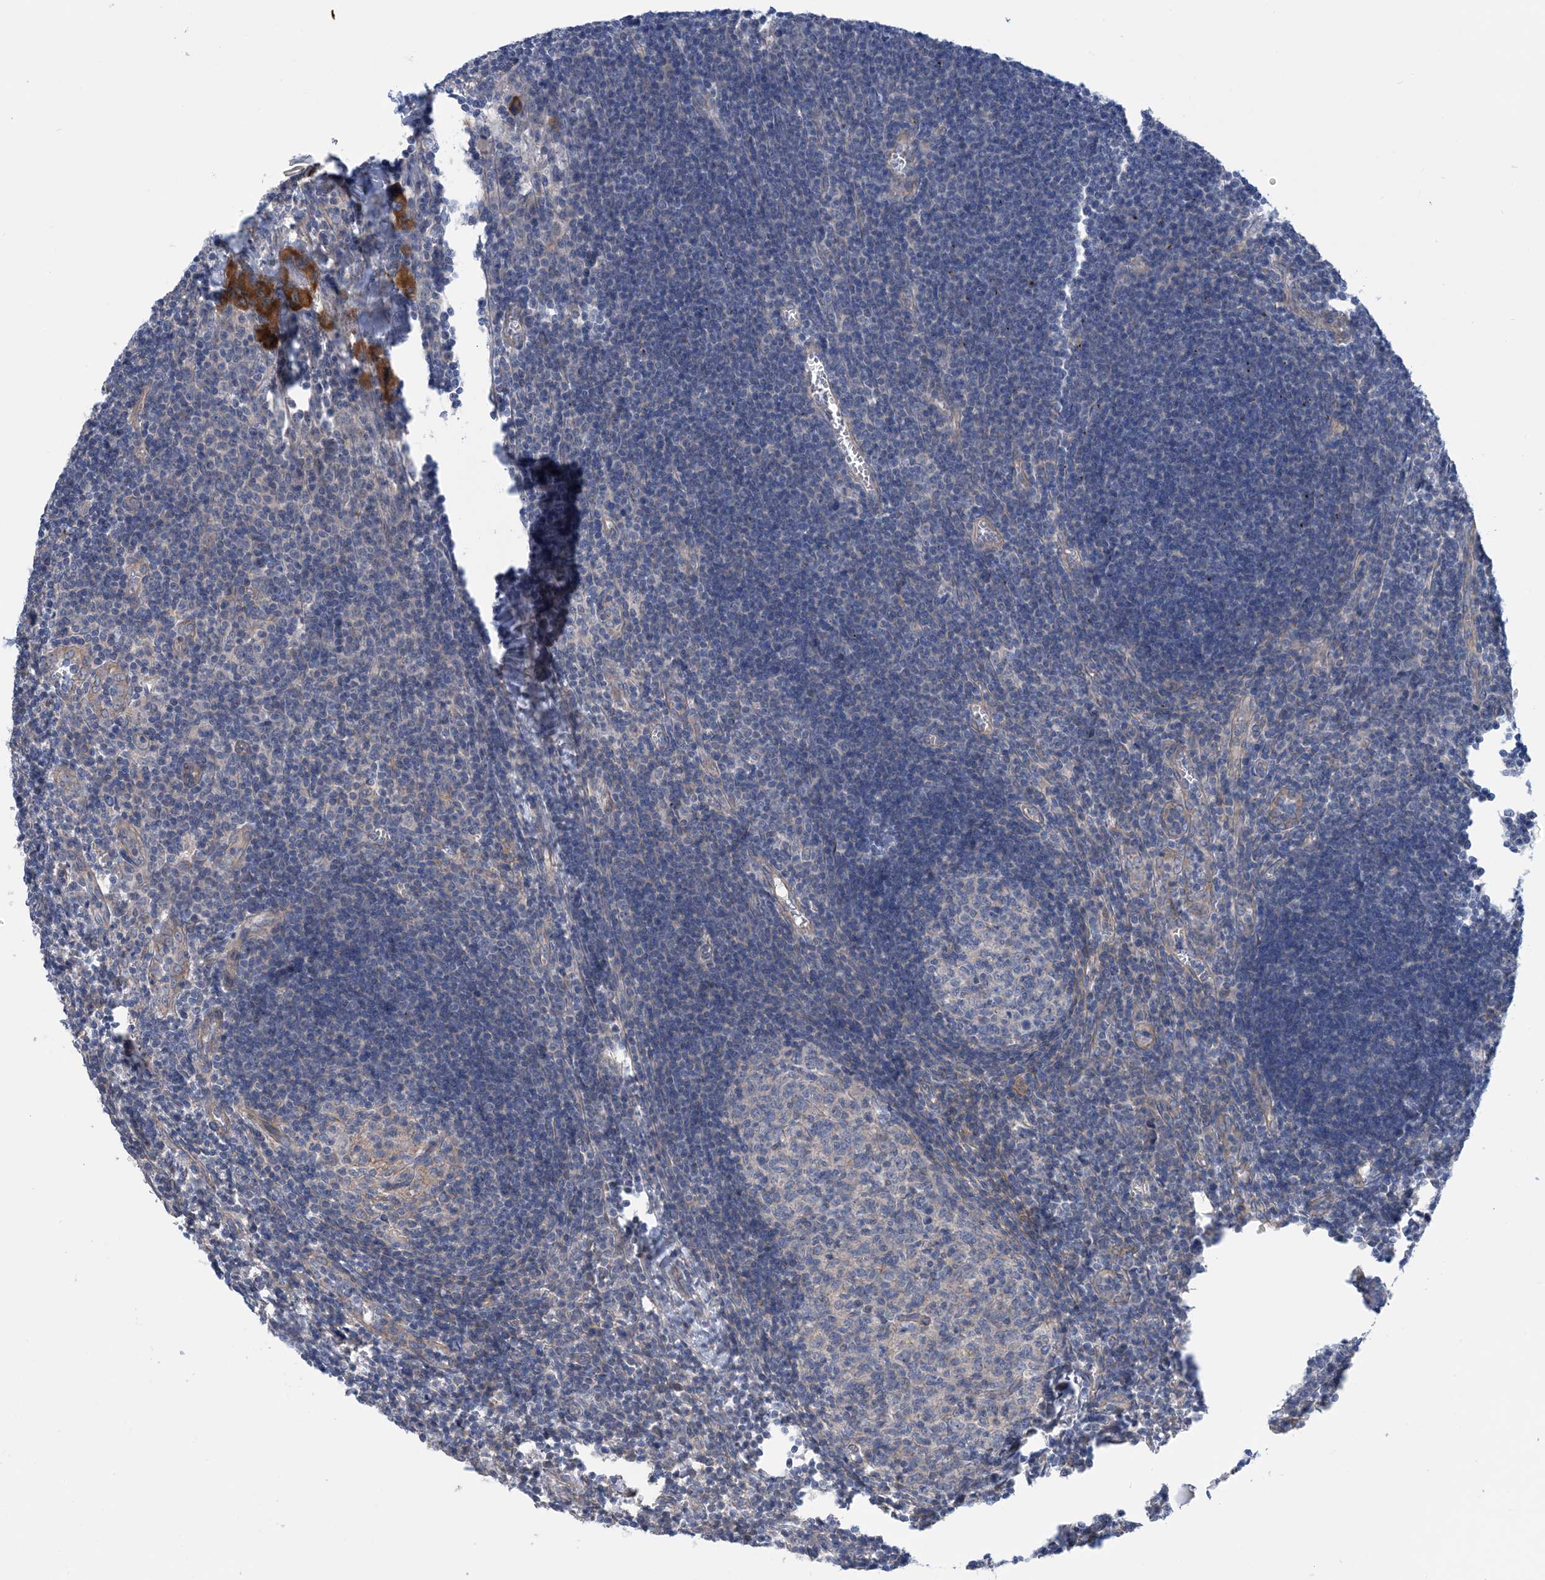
{"staining": {"intensity": "moderate", "quantity": "25%-75%", "location": "cytoplasmic/membranous"}, "tissue": "lymph node", "cell_type": "Germinal center cells", "image_type": "normal", "snomed": [{"axis": "morphology", "description": "Normal tissue, NOS"}, {"axis": "morphology", "description": "Malignant melanoma, Metastatic site"}, {"axis": "topography", "description": "Lymph node"}], "caption": "Lymph node stained with DAB immunohistochemistry demonstrates medium levels of moderate cytoplasmic/membranous positivity in about 25%-75% of germinal center cells.", "gene": "EHBP1", "patient": {"sex": "male", "age": 41}}